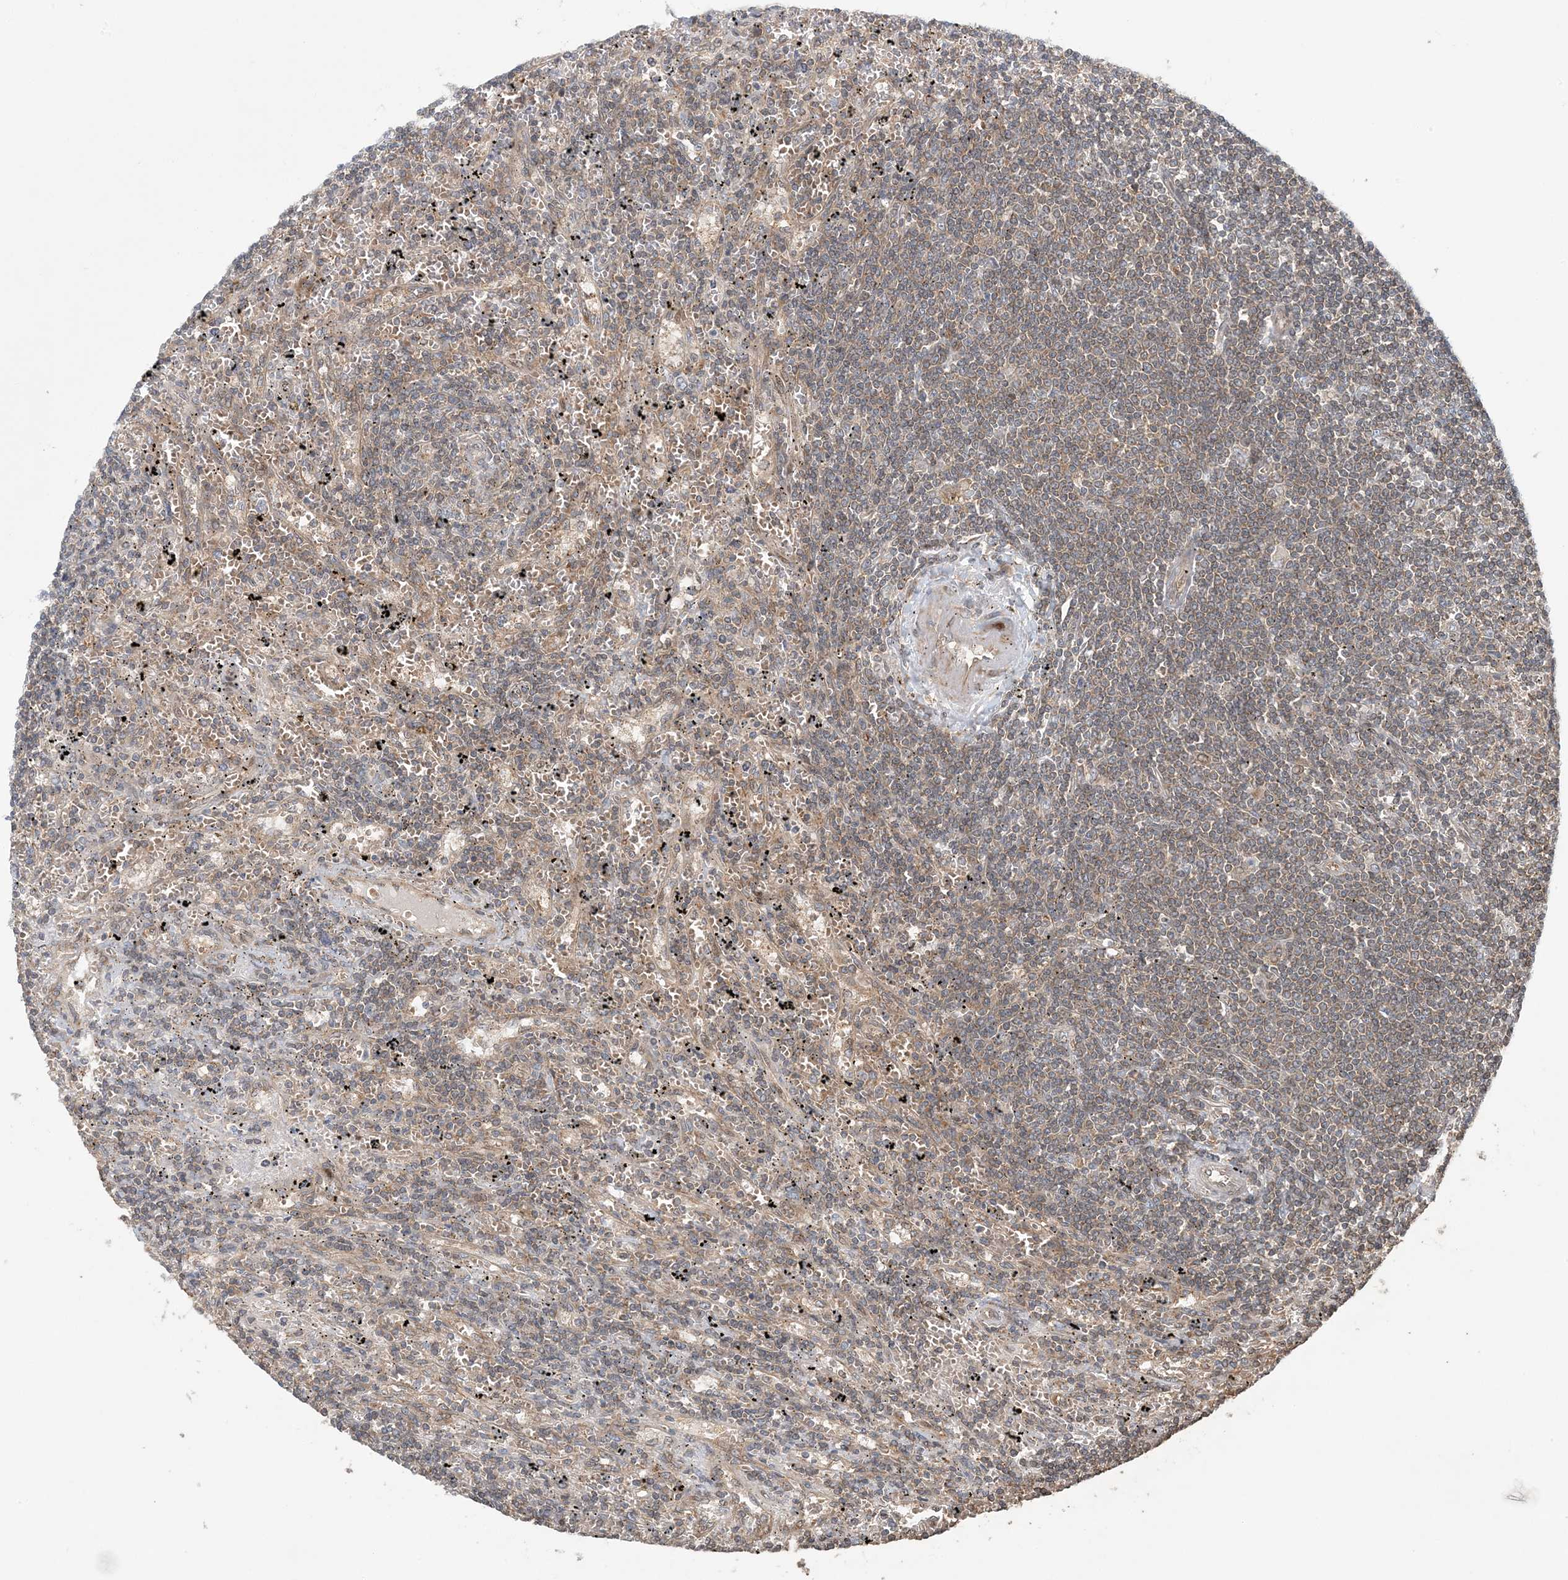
{"staining": {"intensity": "weak", "quantity": ">75%", "location": "cytoplasmic/membranous"}, "tissue": "lymphoma", "cell_type": "Tumor cells", "image_type": "cancer", "snomed": [{"axis": "morphology", "description": "Malignant lymphoma, non-Hodgkin's type, Low grade"}, {"axis": "topography", "description": "Spleen"}], "caption": "Human lymphoma stained for a protein (brown) exhibits weak cytoplasmic/membranous positive staining in about >75% of tumor cells.", "gene": "ATP13A2", "patient": {"sex": "male", "age": 76}}